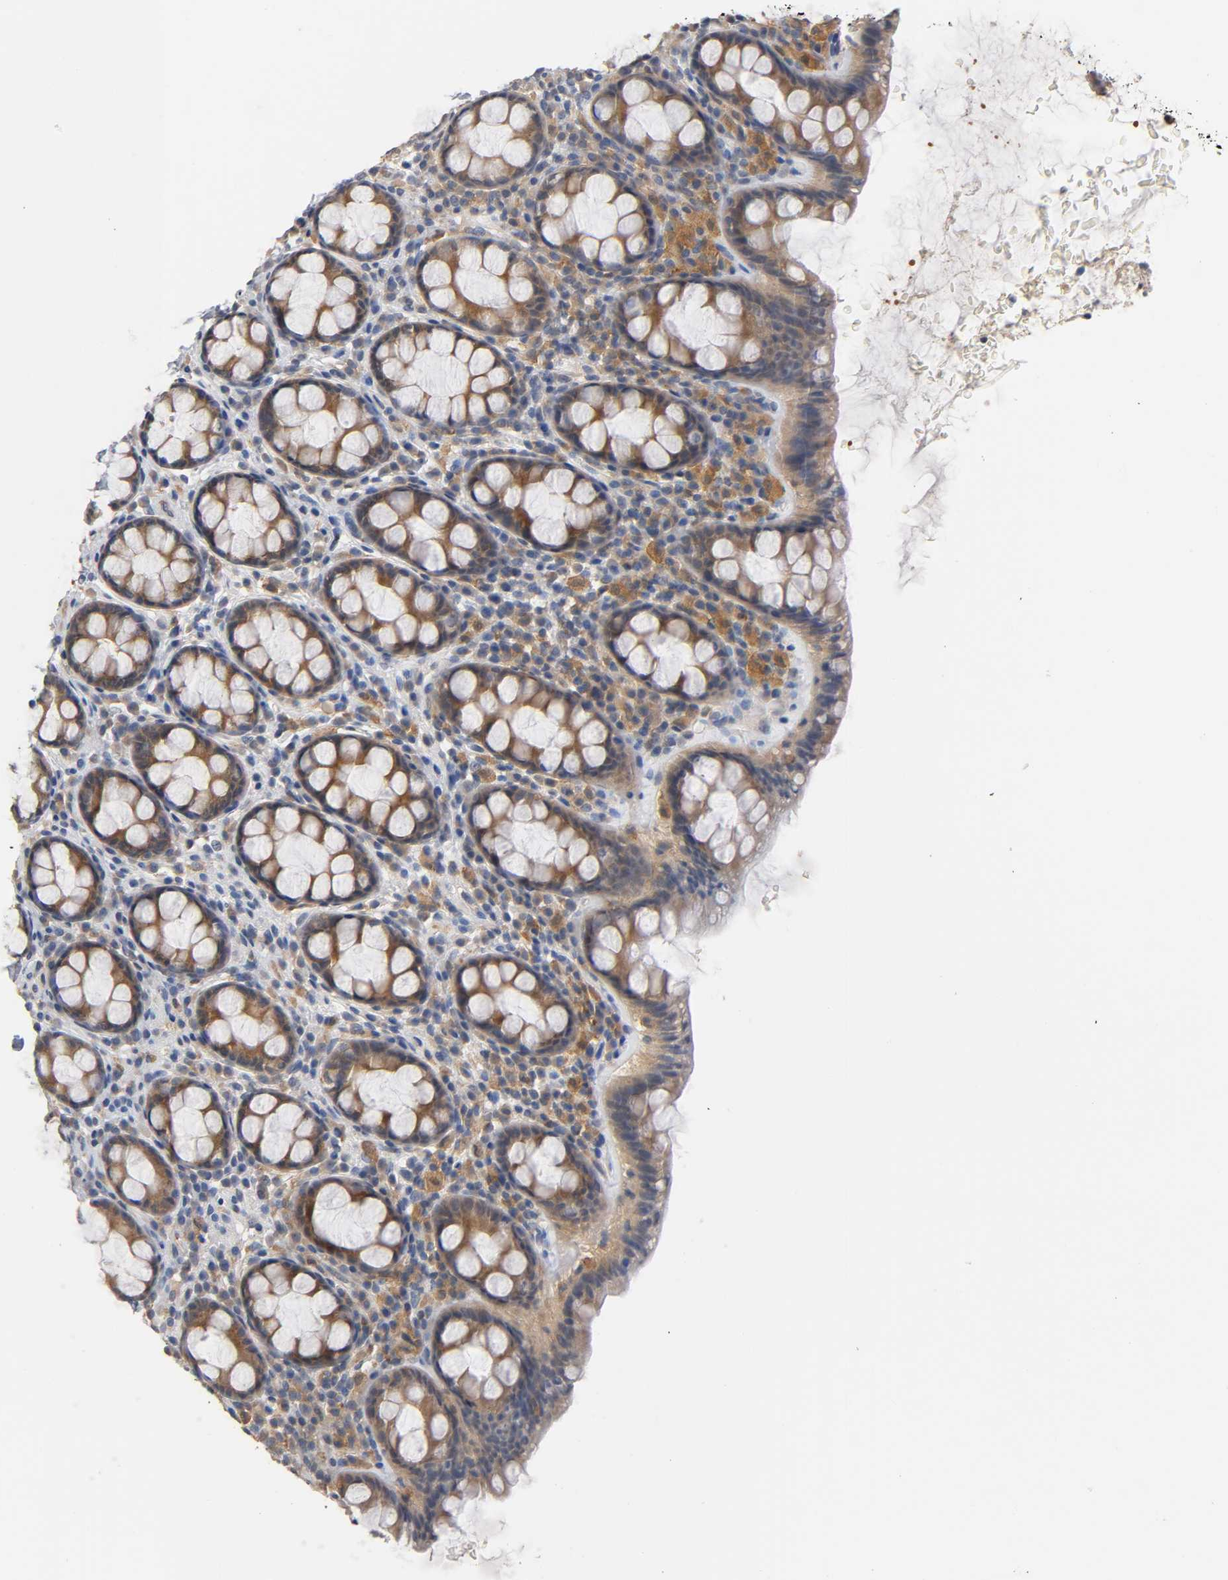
{"staining": {"intensity": "moderate", "quantity": ">75%", "location": "cytoplasmic/membranous"}, "tissue": "rectum", "cell_type": "Glandular cells", "image_type": "normal", "snomed": [{"axis": "morphology", "description": "Normal tissue, NOS"}, {"axis": "topography", "description": "Rectum"}], "caption": "Rectum stained for a protein demonstrates moderate cytoplasmic/membranous positivity in glandular cells. Immunohistochemistry stains the protein of interest in brown and the nuclei are stained blue.", "gene": "FYN", "patient": {"sex": "male", "age": 92}}